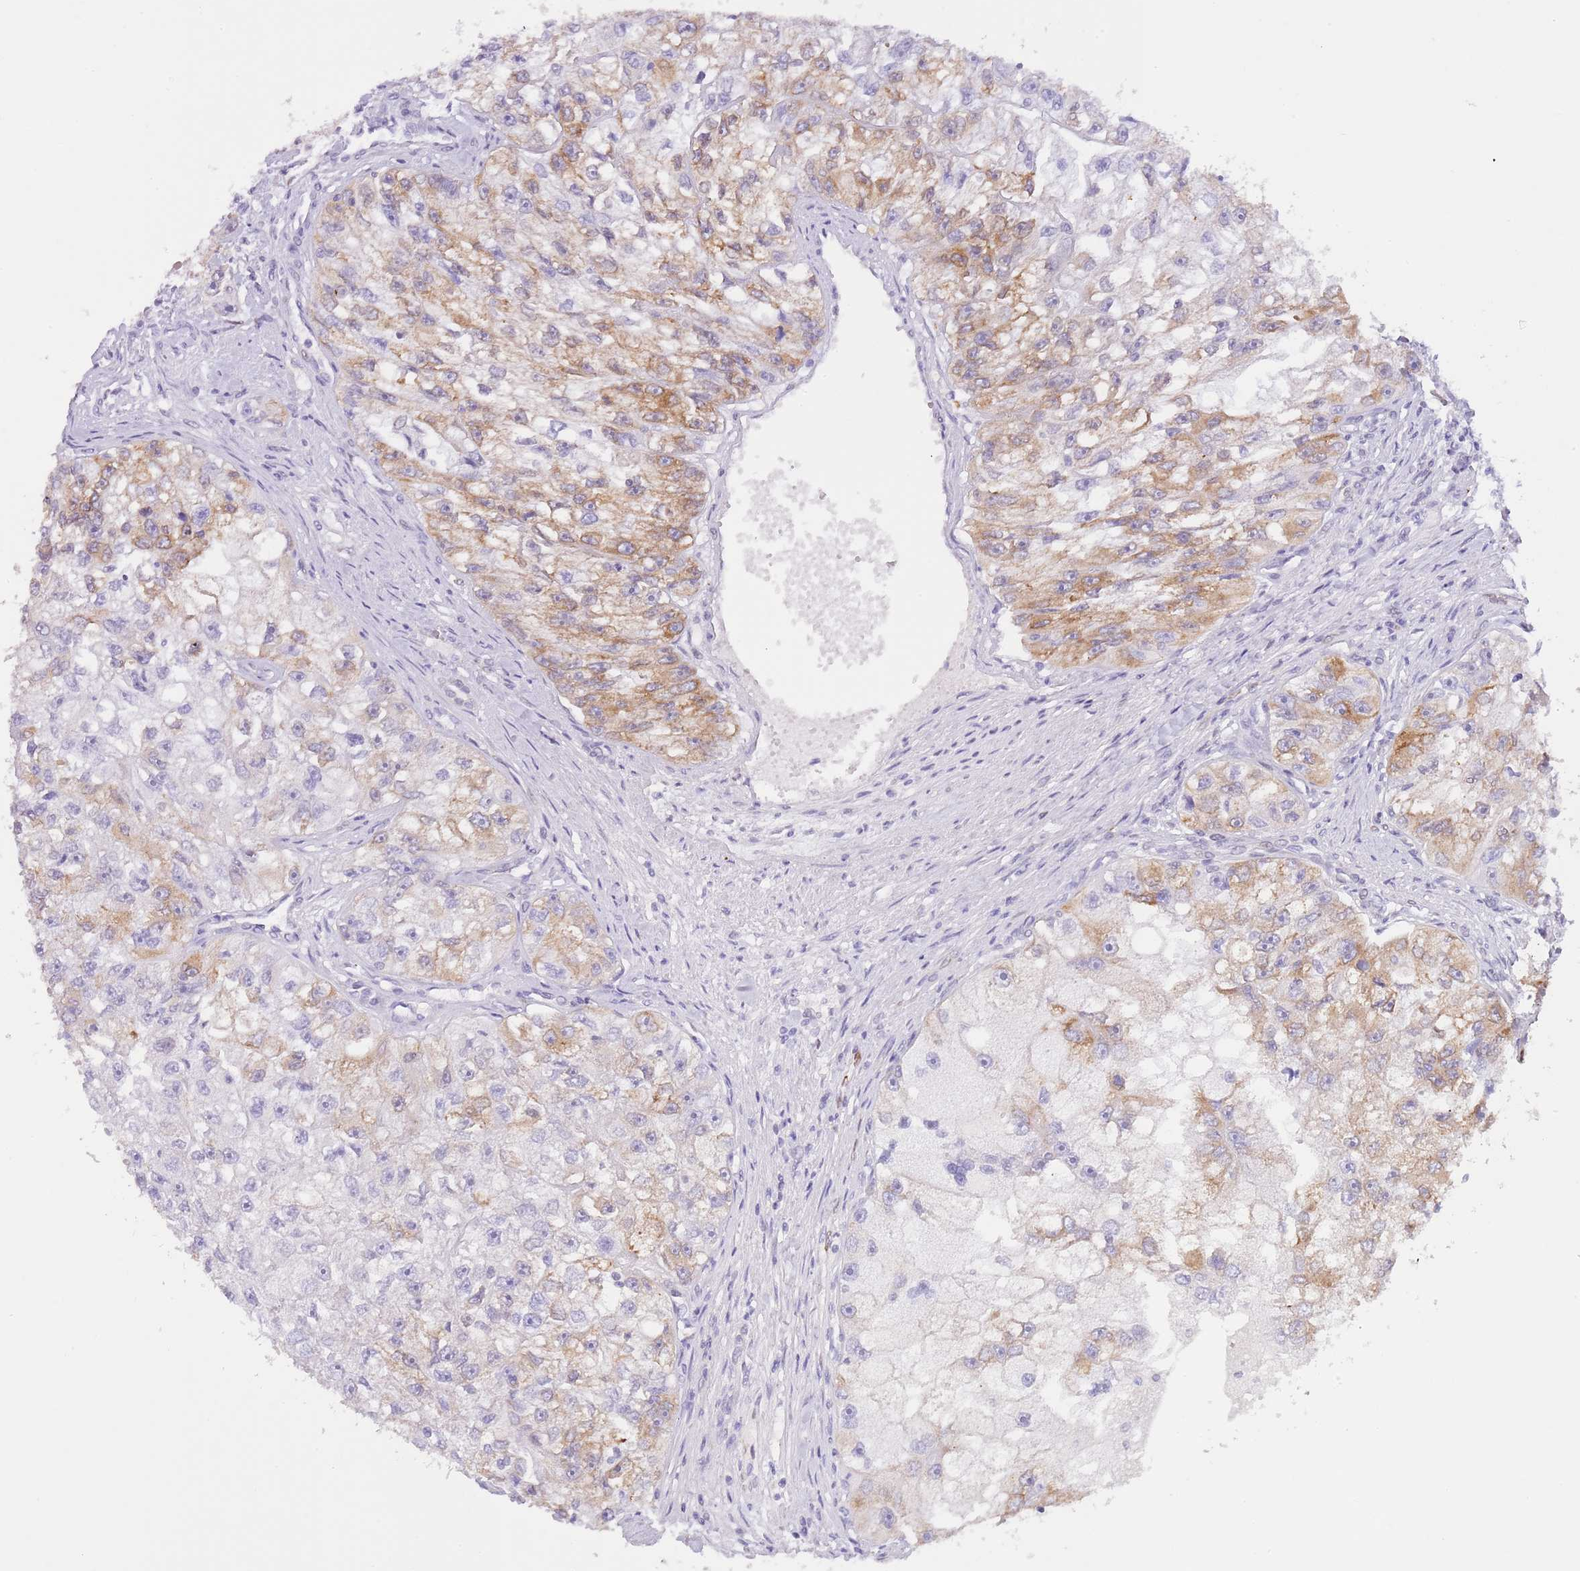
{"staining": {"intensity": "moderate", "quantity": "25%-75%", "location": "cytoplasmic/membranous"}, "tissue": "renal cancer", "cell_type": "Tumor cells", "image_type": "cancer", "snomed": [{"axis": "morphology", "description": "Adenocarcinoma, NOS"}, {"axis": "topography", "description": "Kidney"}], "caption": "Renal cancer (adenocarcinoma) stained with a protein marker shows moderate staining in tumor cells.", "gene": "EBPL", "patient": {"sex": "male", "age": 63}}